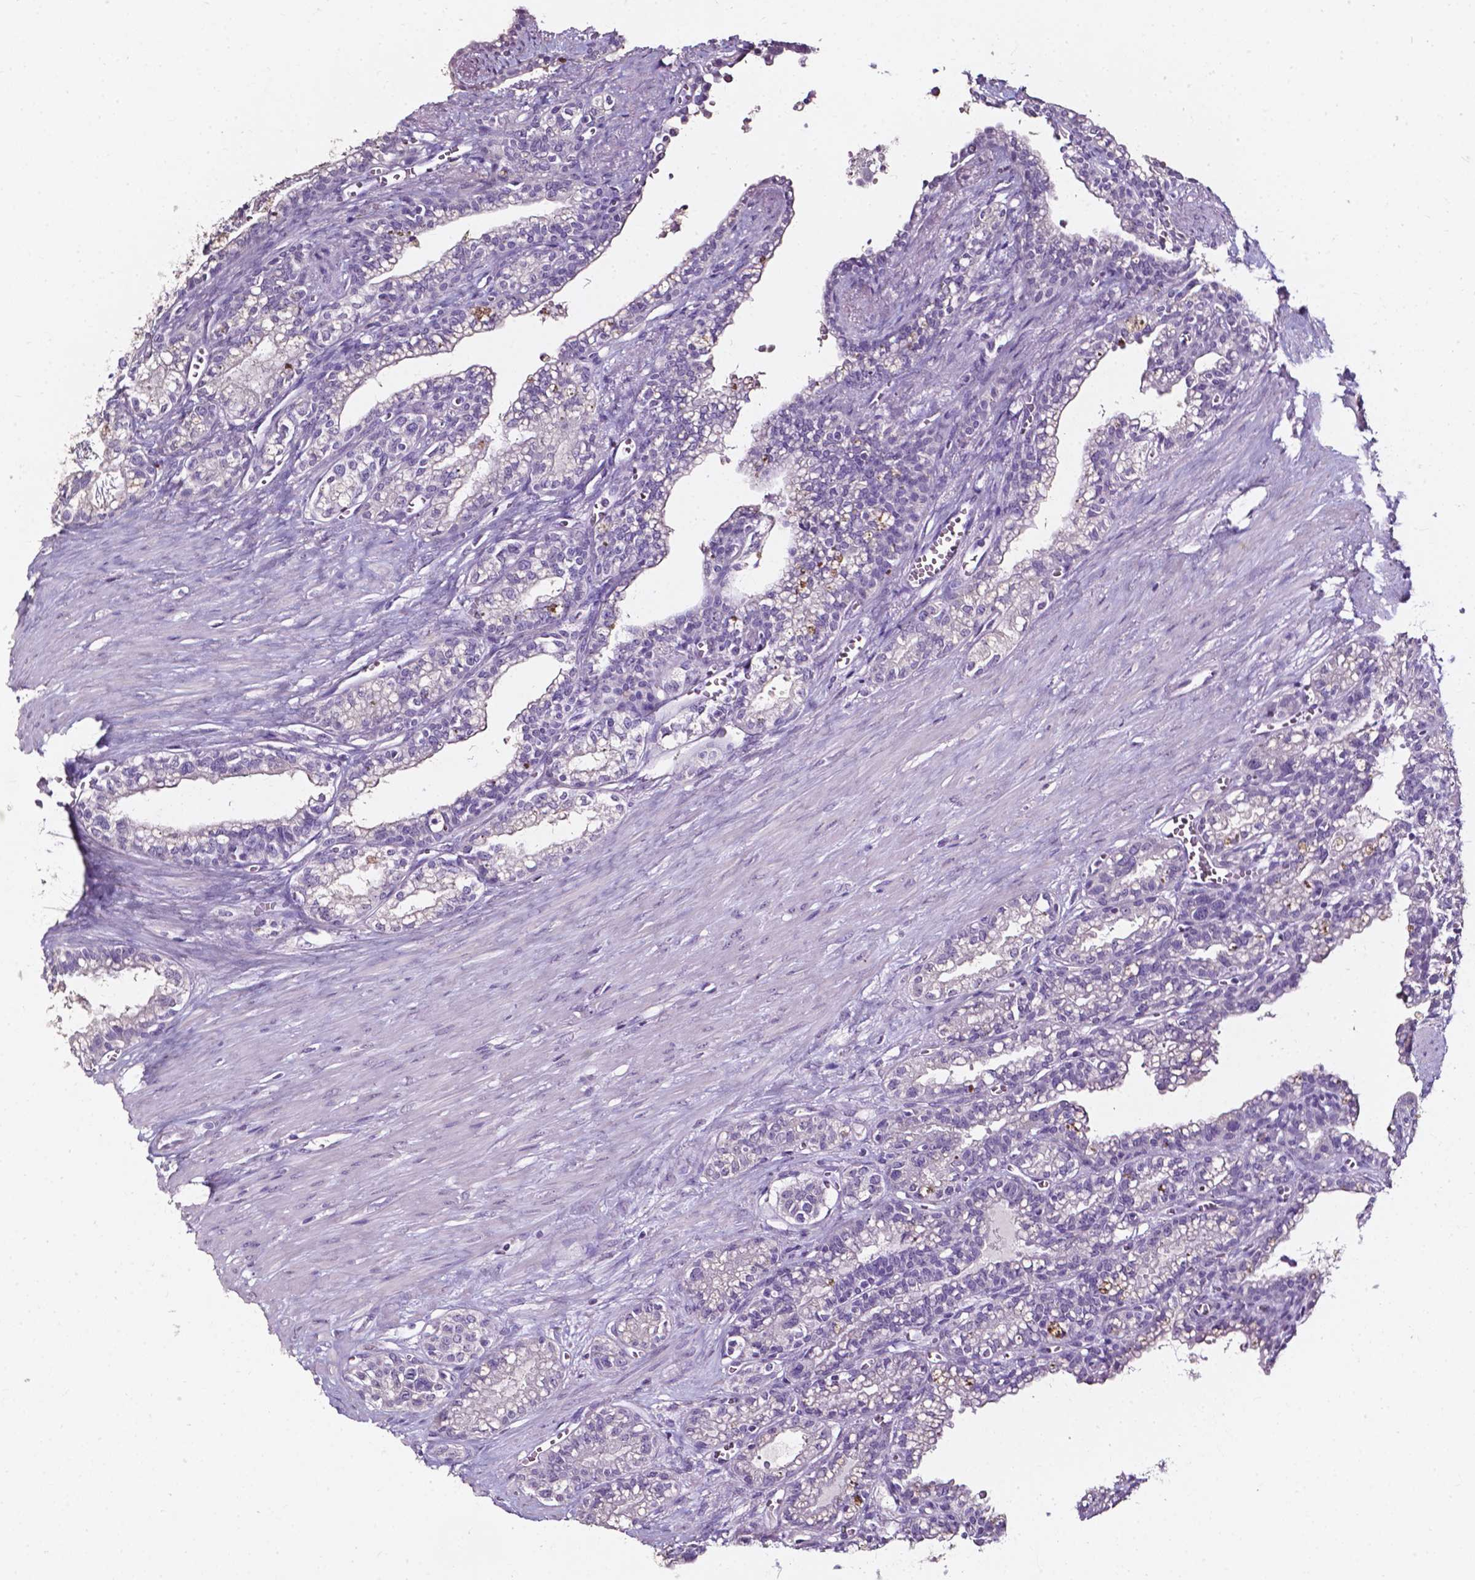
{"staining": {"intensity": "negative", "quantity": "none", "location": "none"}, "tissue": "seminal vesicle", "cell_type": "Glandular cells", "image_type": "normal", "snomed": [{"axis": "morphology", "description": "Normal tissue, NOS"}, {"axis": "morphology", "description": "Urothelial carcinoma, NOS"}, {"axis": "topography", "description": "Urinary bladder"}, {"axis": "topography", "description": "Seminal veicle"}], "caption": "Glandular cells are negative for protein expression in unremarkable human seminal vesicle. Brightfield microscopy of IHC stained with DAB (3,3'-diaminobenzidine) (brown) and hematoxylin (blue), captured at high magnification.", "gene": "DEFA5", "patient": {"sex": "male", "age": 76}}